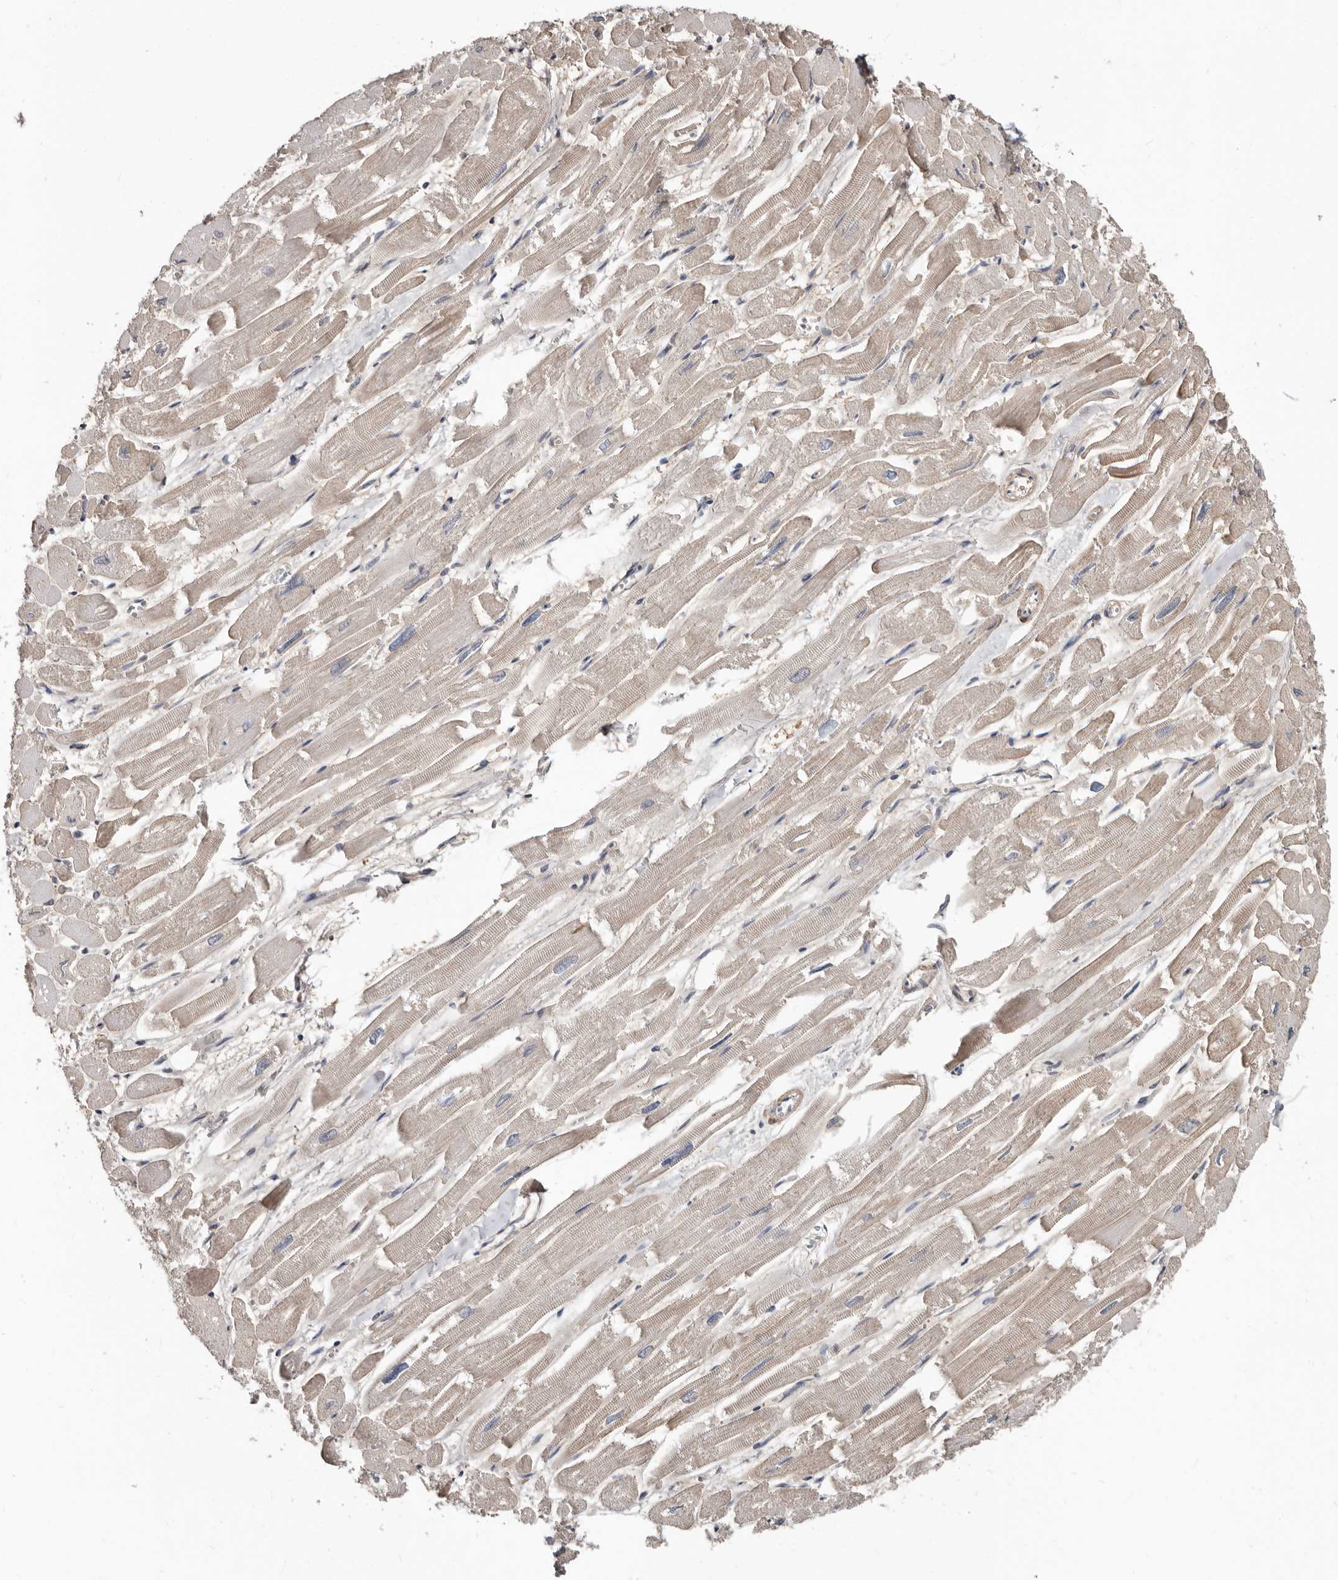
{"staining": {"intensity": "weak", "quantity": "<25%", "location": "cytoplasmic/membranous"}, "tissue": "heart muscle", "cell_type": "Cardiomyocytes", "image_type": "normal", "snomed": [{"axis": "morphology", "description": "Normal tissue, NOS"}, {"axis": "topography", "description": "Heart"}], "caption": "The micrograph demonstrates no staining of cardiomyocytes in normal heart muscle.", "gene": "MRPL18", "patient": {"sex": "male", "age": 54}}